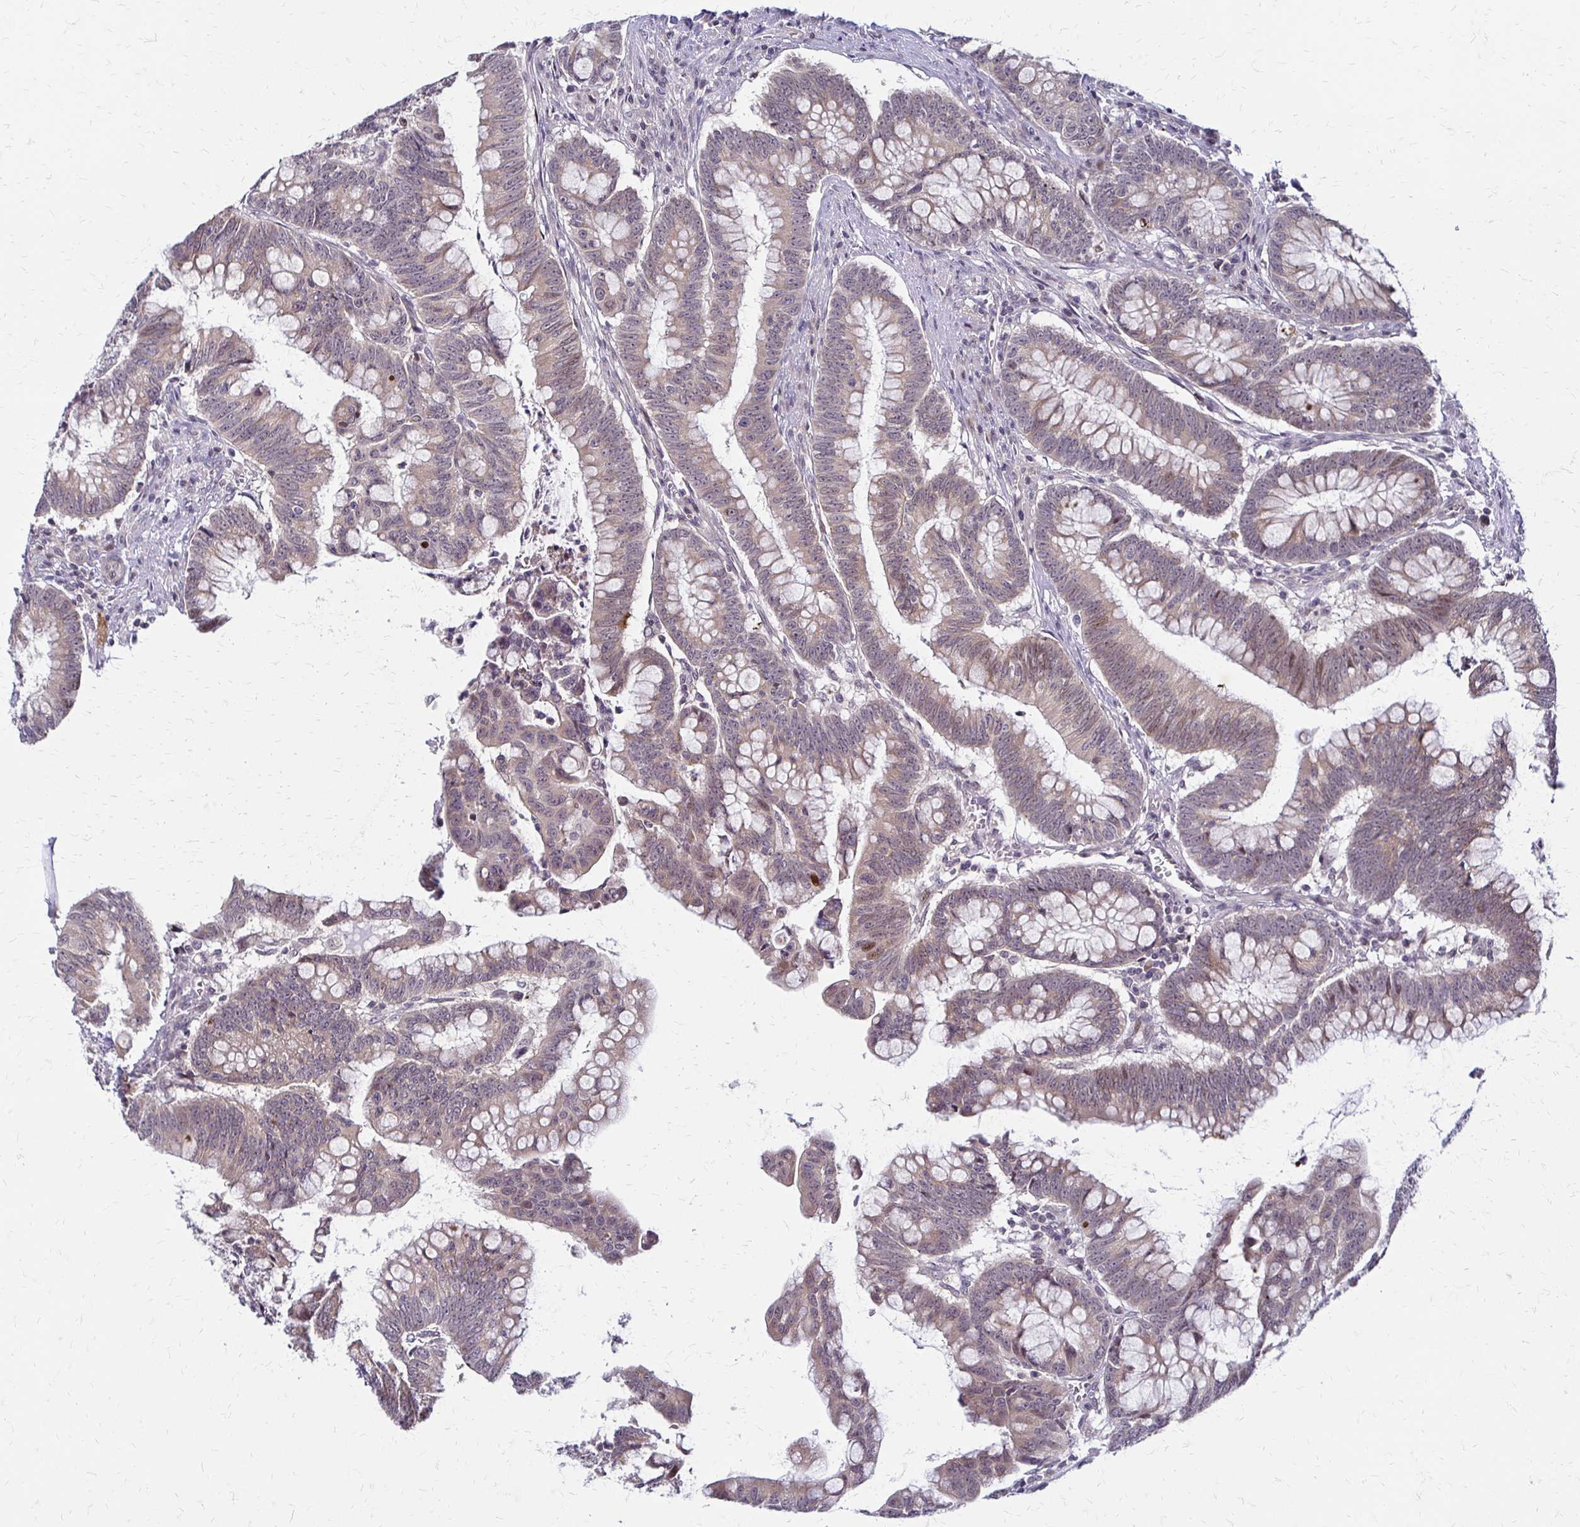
{"staining": {"intensity": "moderate", "quantity": "25%-75%", "location": "cytoplasmic/membranous,nuclear"}, "tissue": "colorectal cancer", "cell_type": "Tumor cells", "image_type": "cancer", "snomed": [{"axis": "morphology", "description": "Adenocarcinoma, NOS"}, {"axis": "topography", "description": "Colon"}], "caption": "Human colorectal cancer (adenocarcinoma) stained with a brown dye reveals moderate cytoplasmic/membranous and nuclear positive staining in approximately 25%-75% of tumor cells.", "gene": "TRIR", "patient": {"sex": "male", "age": 62}}